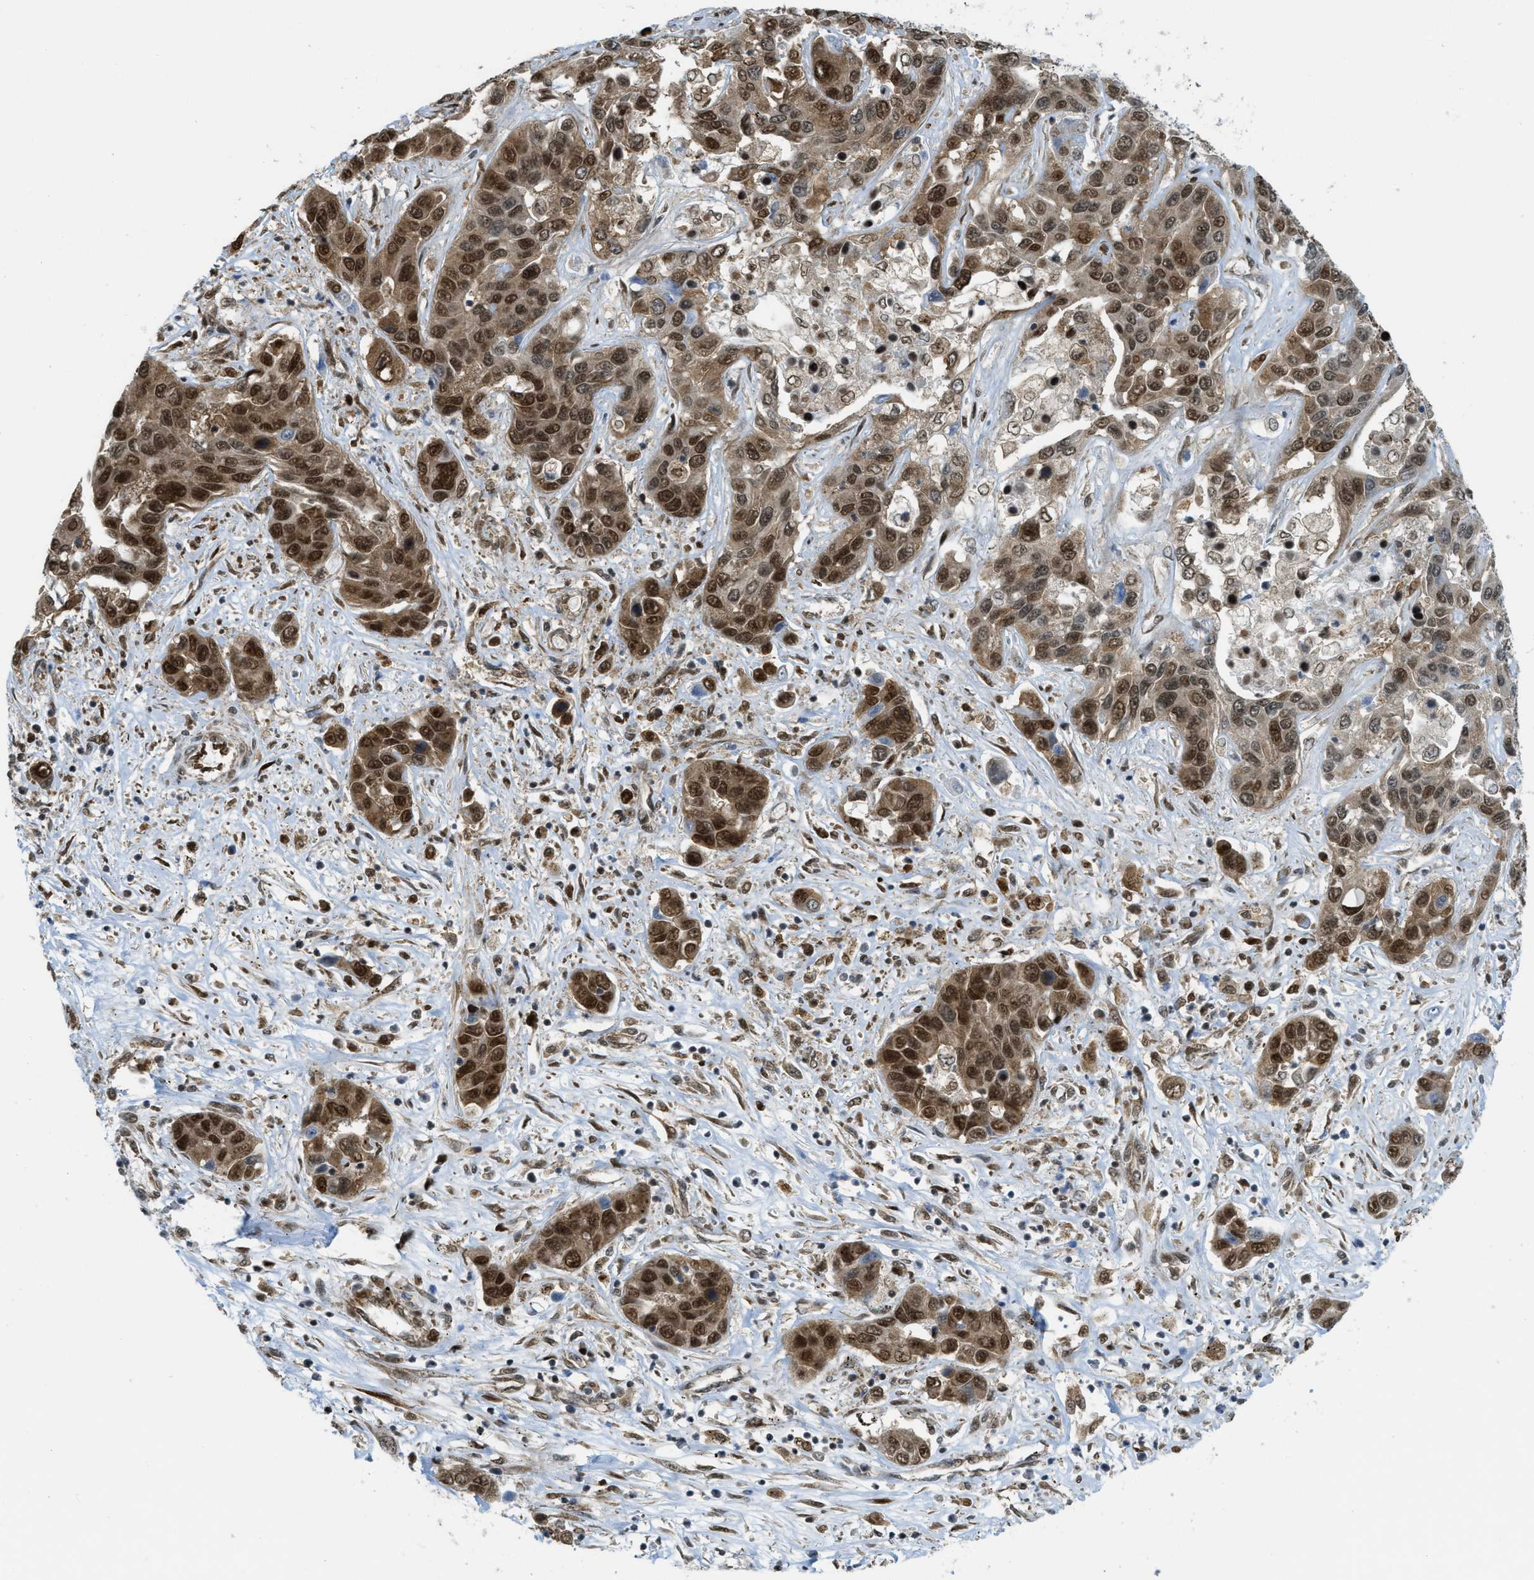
{"staining": {"intensity": "strong", "quantity": "25%-75%", "location": "nuclear"}, "tissue": "liver cancer", "cell_type": "Tumor cells", "image_type": "cancer", "snomed": [{"axis": "morphology", "description": "Cholangiocarcinoma"}, {"axis": "topography", "description": "Liver"}], "caption": "A high amount of strong nuclear staining is identified in about 25%-75% of tumor cells in liver cancer tissue.", "gene": "TNPO1", "patient": {"sex": "female", "age": 52}}